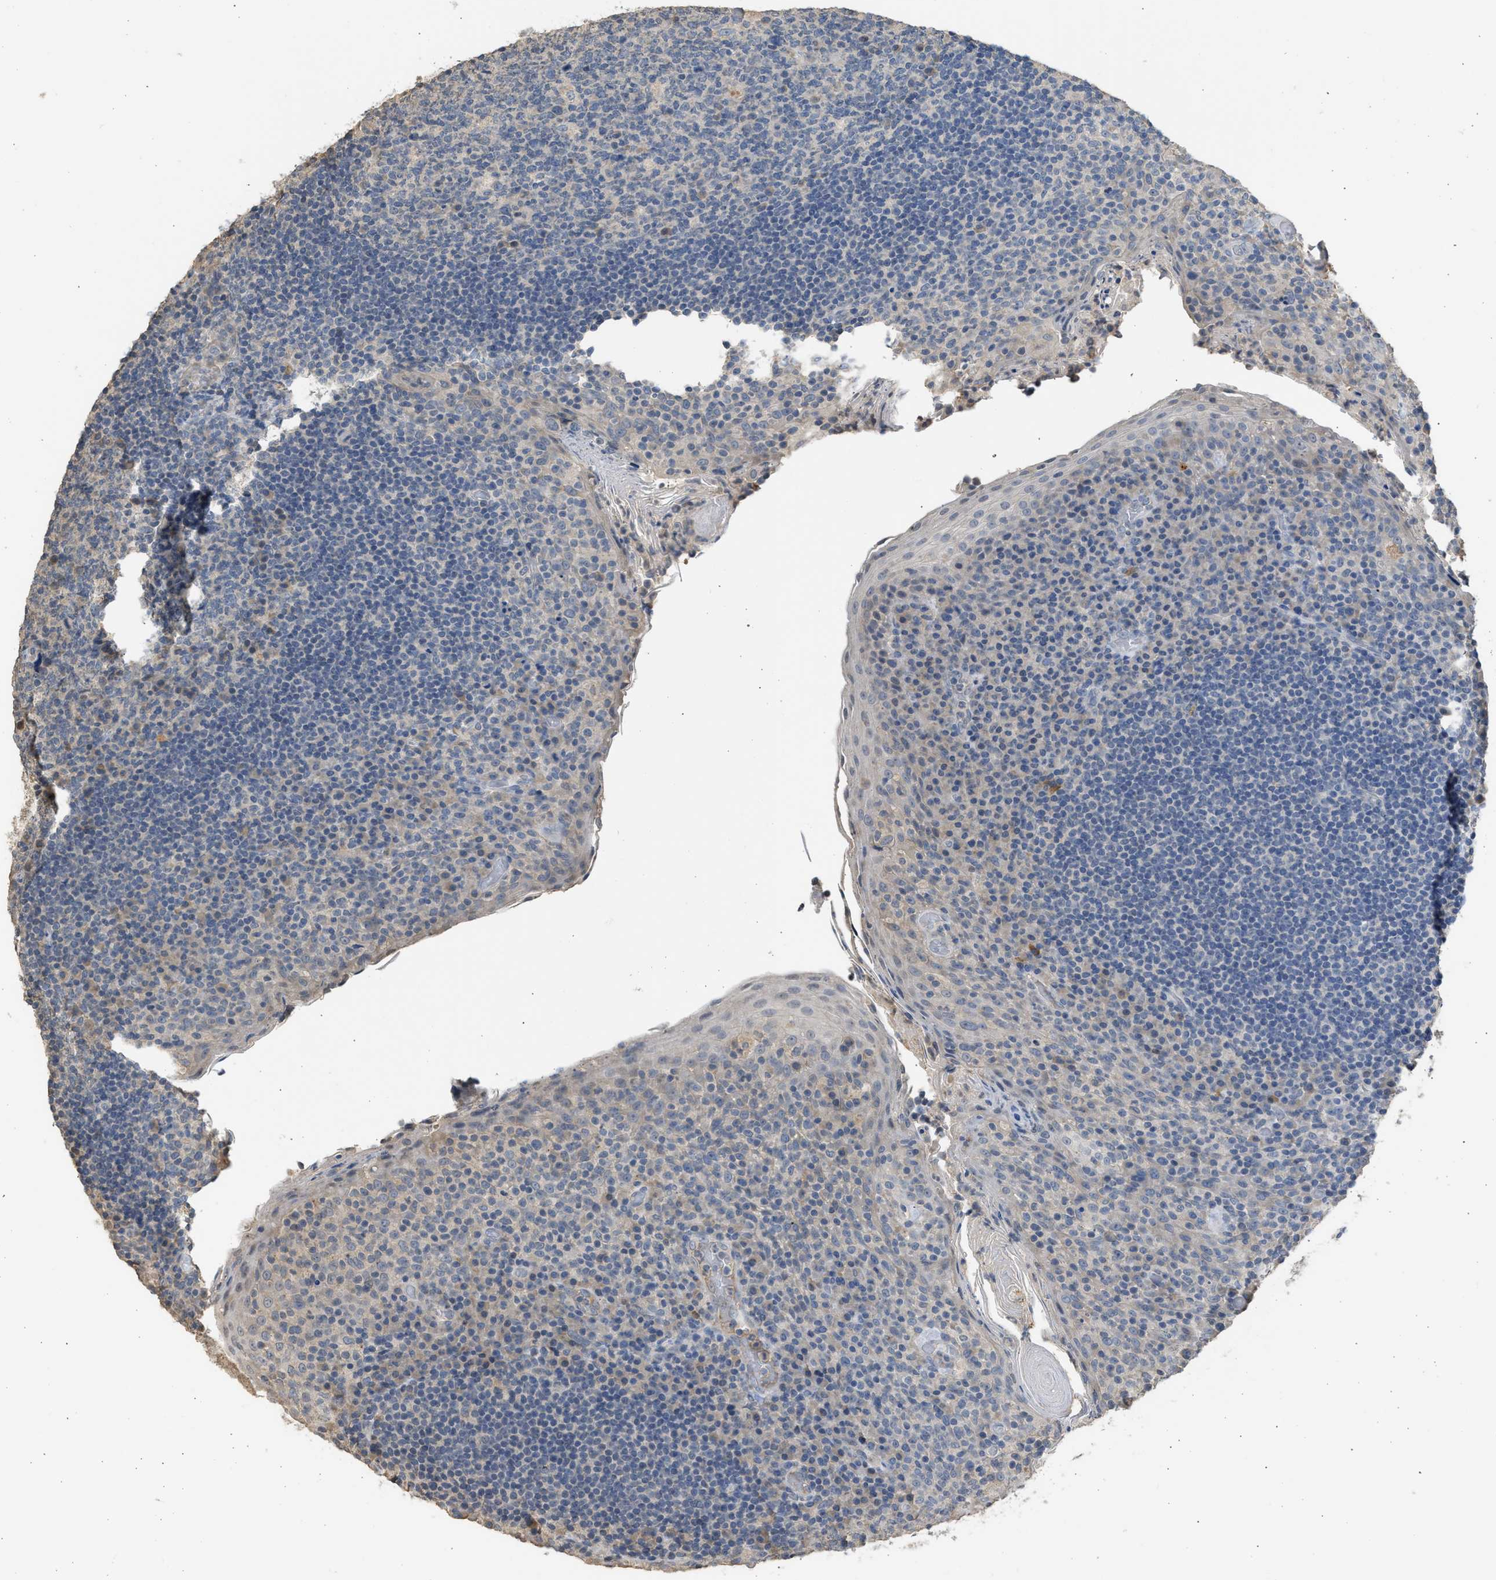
{"staining": {"intensity": "negative", "quantity": "none", "location": "none"}, "tissue": "tonsil", "cell_type": "Germinal center cells", "image_type": "normal", "snomed": [{"axis": "morphology", "description": "Normal tissue, NOS"}, {"axis": "topography", "description": "Tonsil"}], "caption": "IHC micrograph of unremarkable tonsil: tonsil stained with DAB (3,3'-diaminobenzidine) reveals no significant protein staining in germinal center cells.", "gene": "SULT2A1", "patient": {"sex": "male", "age": 17}}